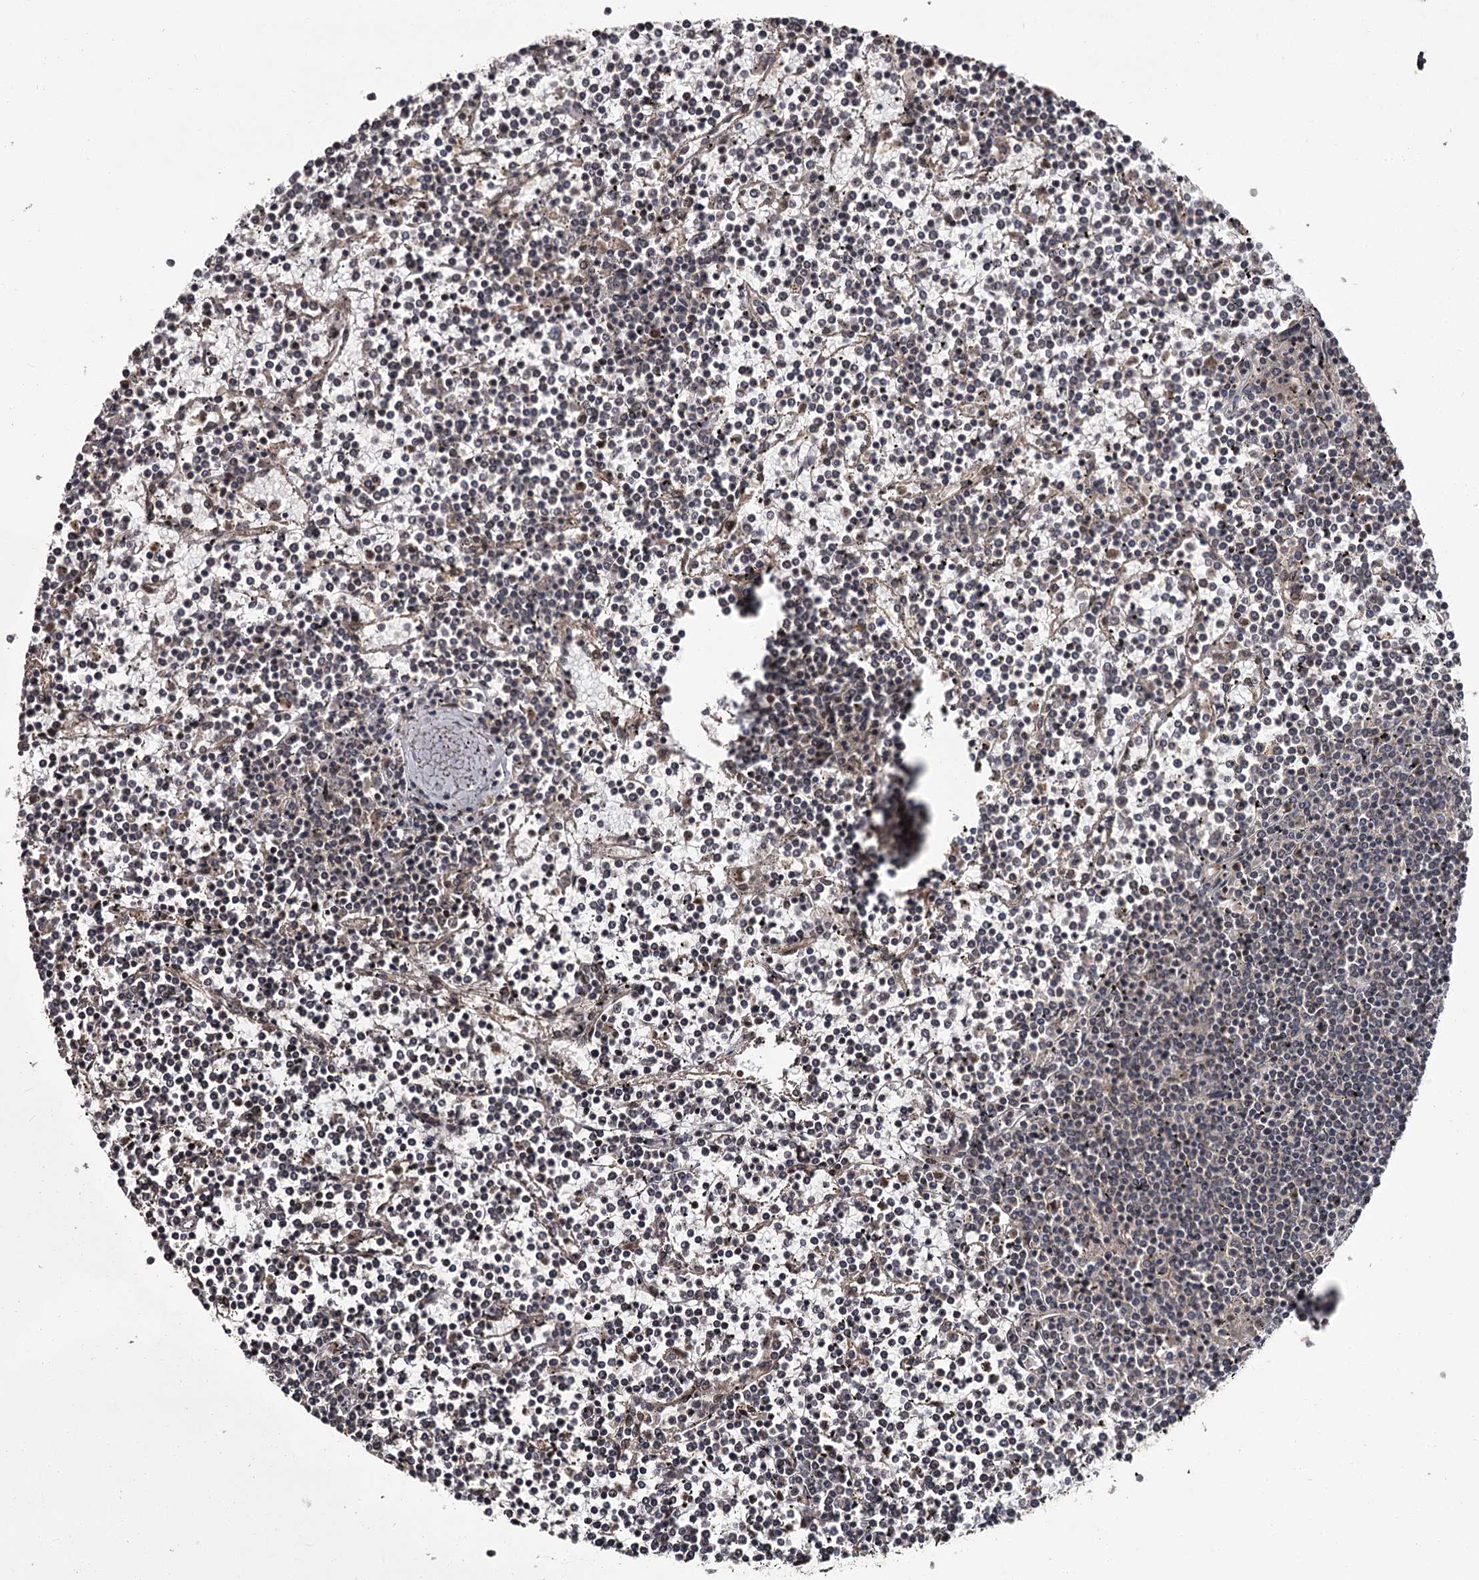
{"staining": {"intensity": "negative", "quantity": "none", "location": "none"}, "tissue": "lymphoma", "cell_type": "Tumor cells", "image_type": "cancer", "snomed": [{"axis": "morphology", "description": "Malignant lymphoma, non-Hodgkin's type, Low grade"}, {"axis": "topography", "description": "Spleen"}], "caption": "High power microscopy micrograph of an immunohistochemistry (IHC) micrograph of lymphoma, revealing no significant positivity in tumor cells. (DAB IHC visualized using brightfield microscopy, high magnification).", "gene": "CDC42EP2", "patient": {"sex": "female", "age": 19}}